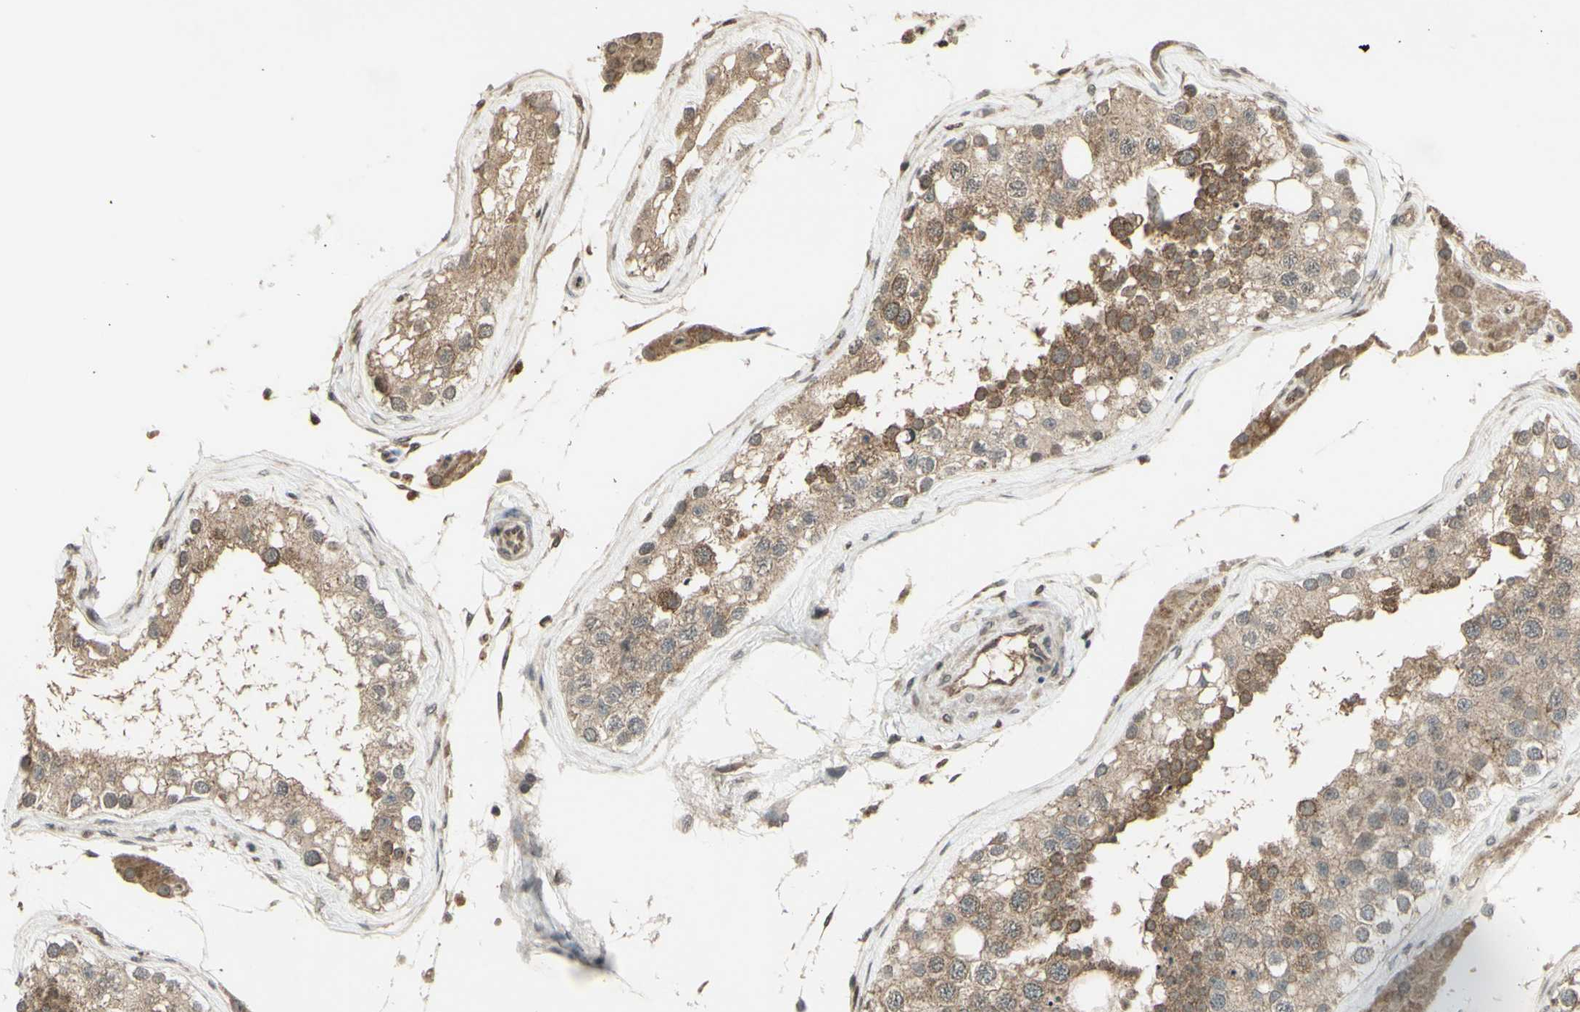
{"staining": {"intensity": "moderate", "quantity": ">75%", "location": "cytoplasmic/membranous"}, "tissue": "testis", "cell_type": "Cells in seminiferous ducts", "image_type": "normal", "snomed": [{"axis": "morphology", "description": "Normal tissue, NOS"}, {"axis": "topography", "description": "Testis"}], "caption": "High-magnification brightfield microscopy of normal testis stained with DAB (brown) and counterstained with hematoxylin (blue). cells in seminiferous ducts exhibit moderate cytoplasmic/membranous staining is present in about>75% of cells.", "gene": "BLNK", "patient": {"sex": "male", "age": 68}}